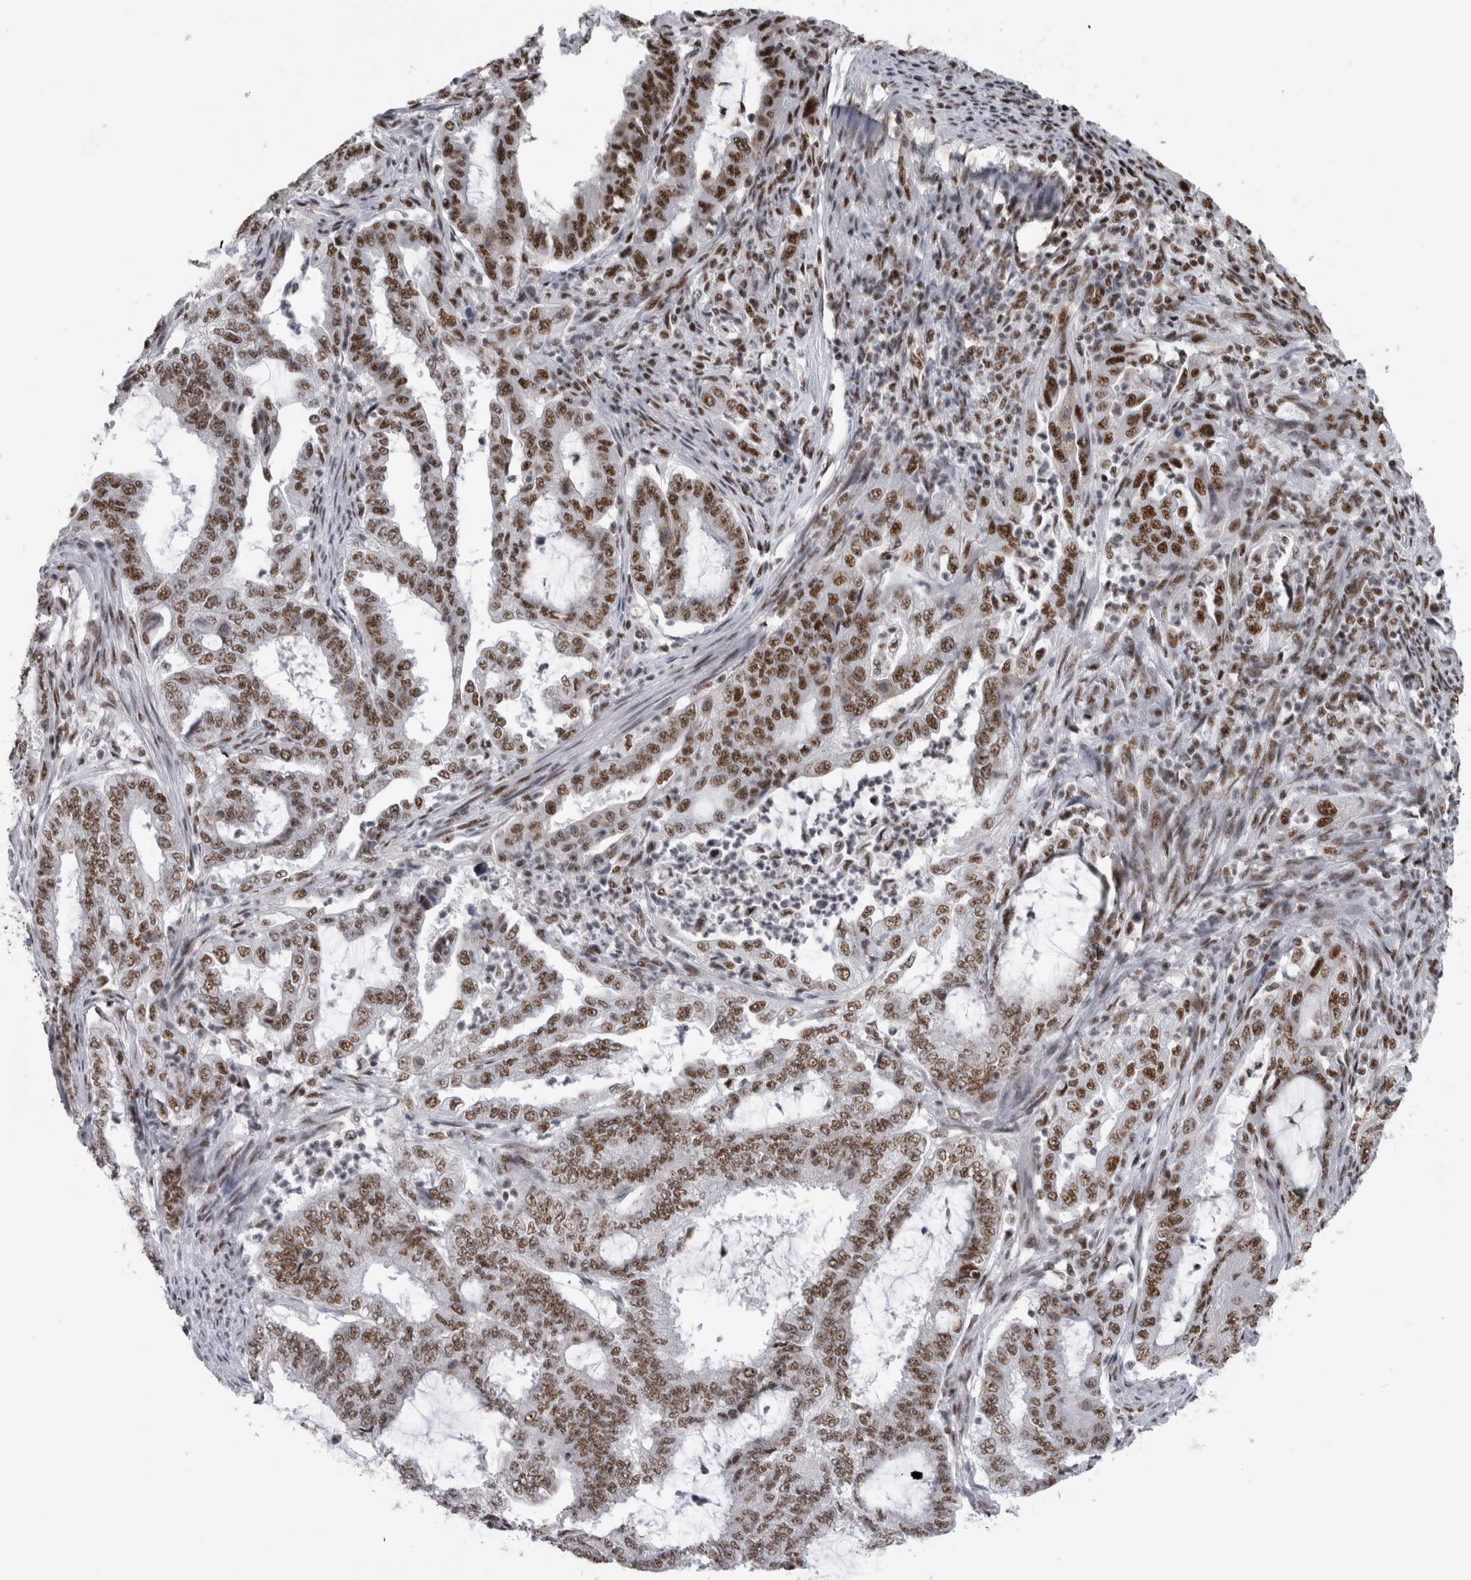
{"staining": {"intensity": "moderate", "quantity": ">75%", "location": "nuclear"}, "tissue": "endometrial cancer", "cell_type": "Tumor cells", "image_type": "cancer", "snomed": [{"axis": "morphology", "description": "Adenocarcinoma, NOS"}, {"axis": "topography", "description": "Endometrium"}], "caption": "Endometrial cancer stained for a protein shows moderate nuclear positivity in tumor cells.", "gene": "CDK11A", "patient": {"sex": "female", "age": 51}}